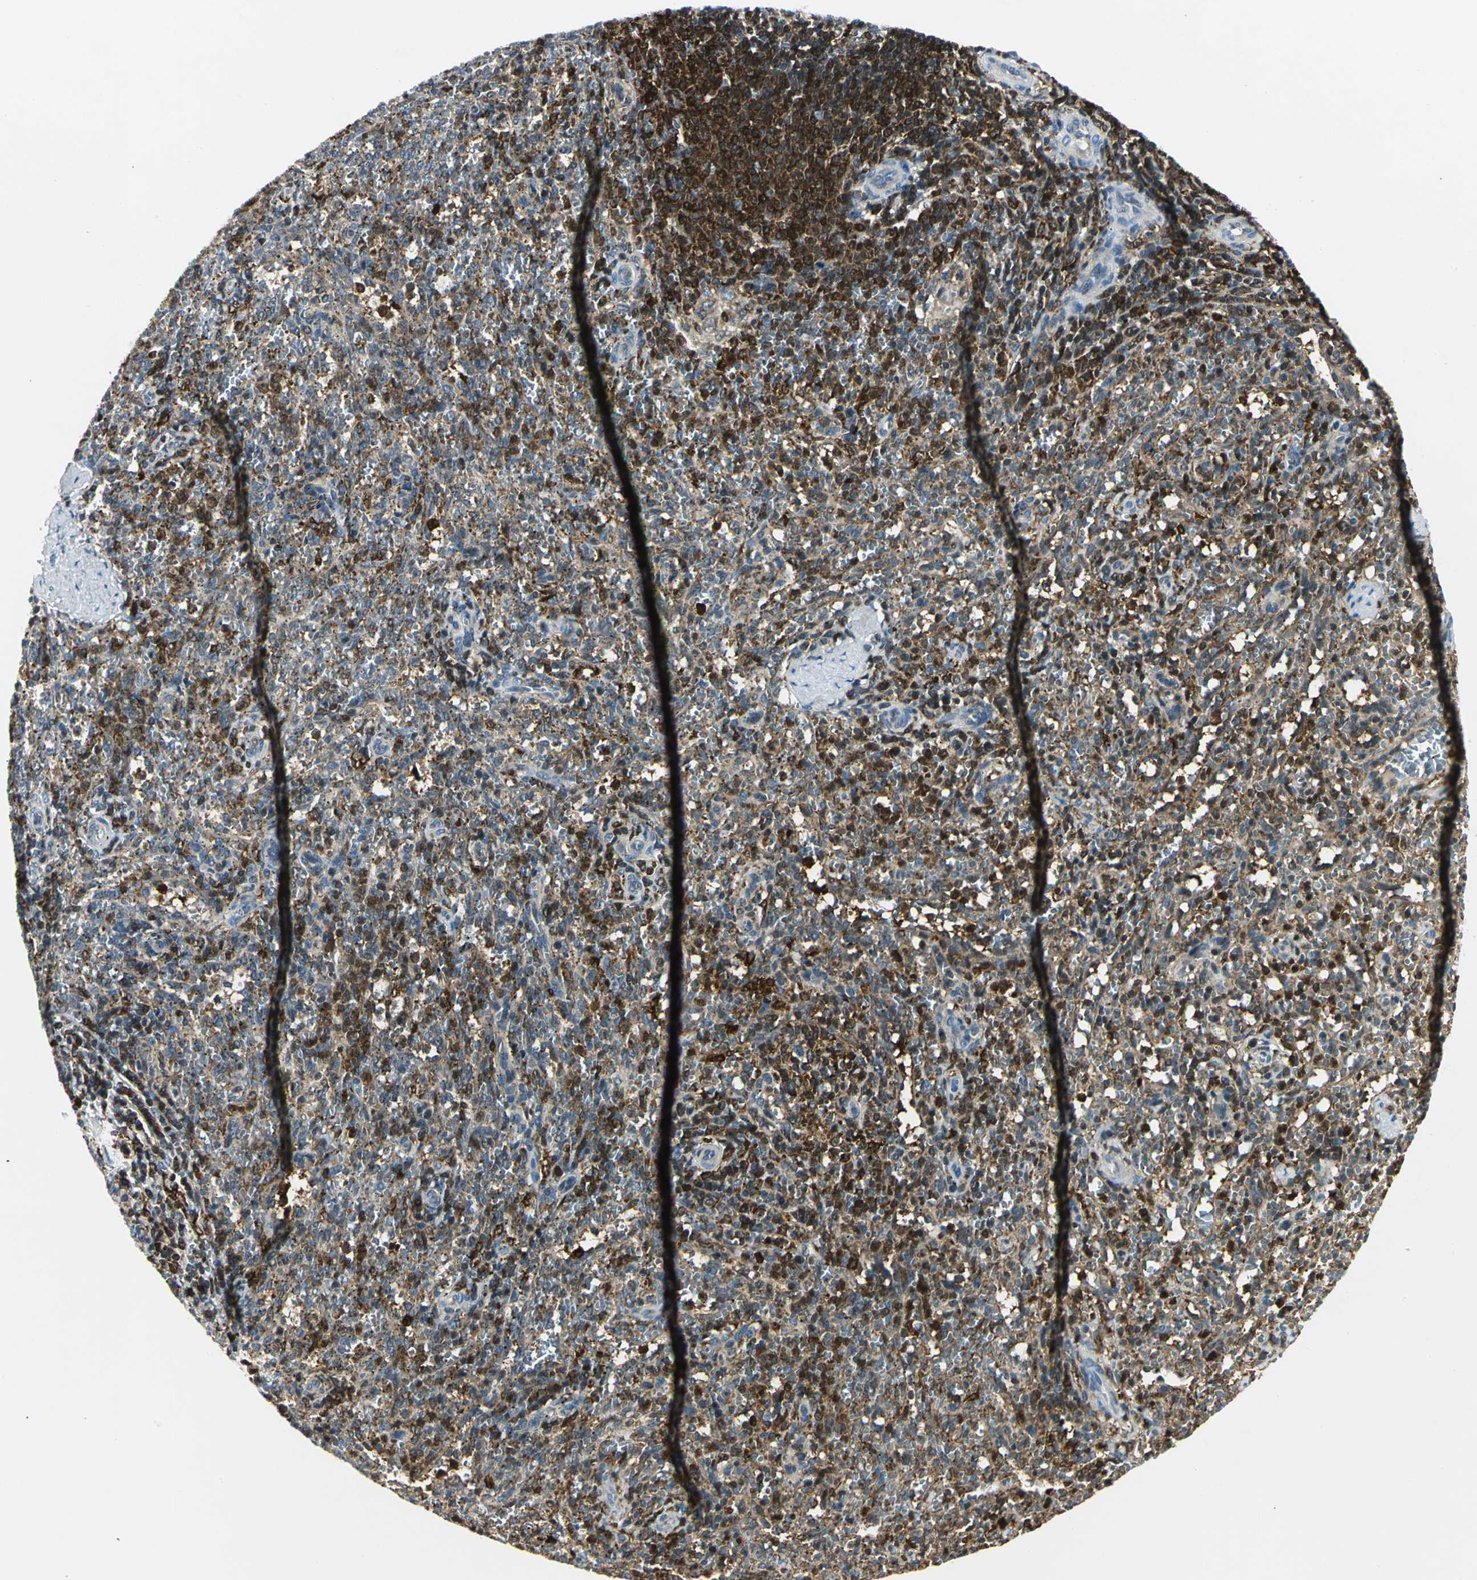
{"staining": {"intensity": "strong", "quantity": "<25%", "location": "cytoplasmic/membranous"}, "tissue": "spleen", "cell_type": "Cells in red pulp", "image_type": "normal", "snomed": [{"axis": "morphology", "description": "Normal tissue, NOS"}, {"axis": "topography", "description": "Spleen"}], "caption": "Approximately <25% of cells in red pulp in normal spleen demonstrate strong cytoplasmic/membranous protein staining as visualized by brown immunohistochemical staining.", "gene": "USP40", "patient": {"sex": "female", "age": 10}}